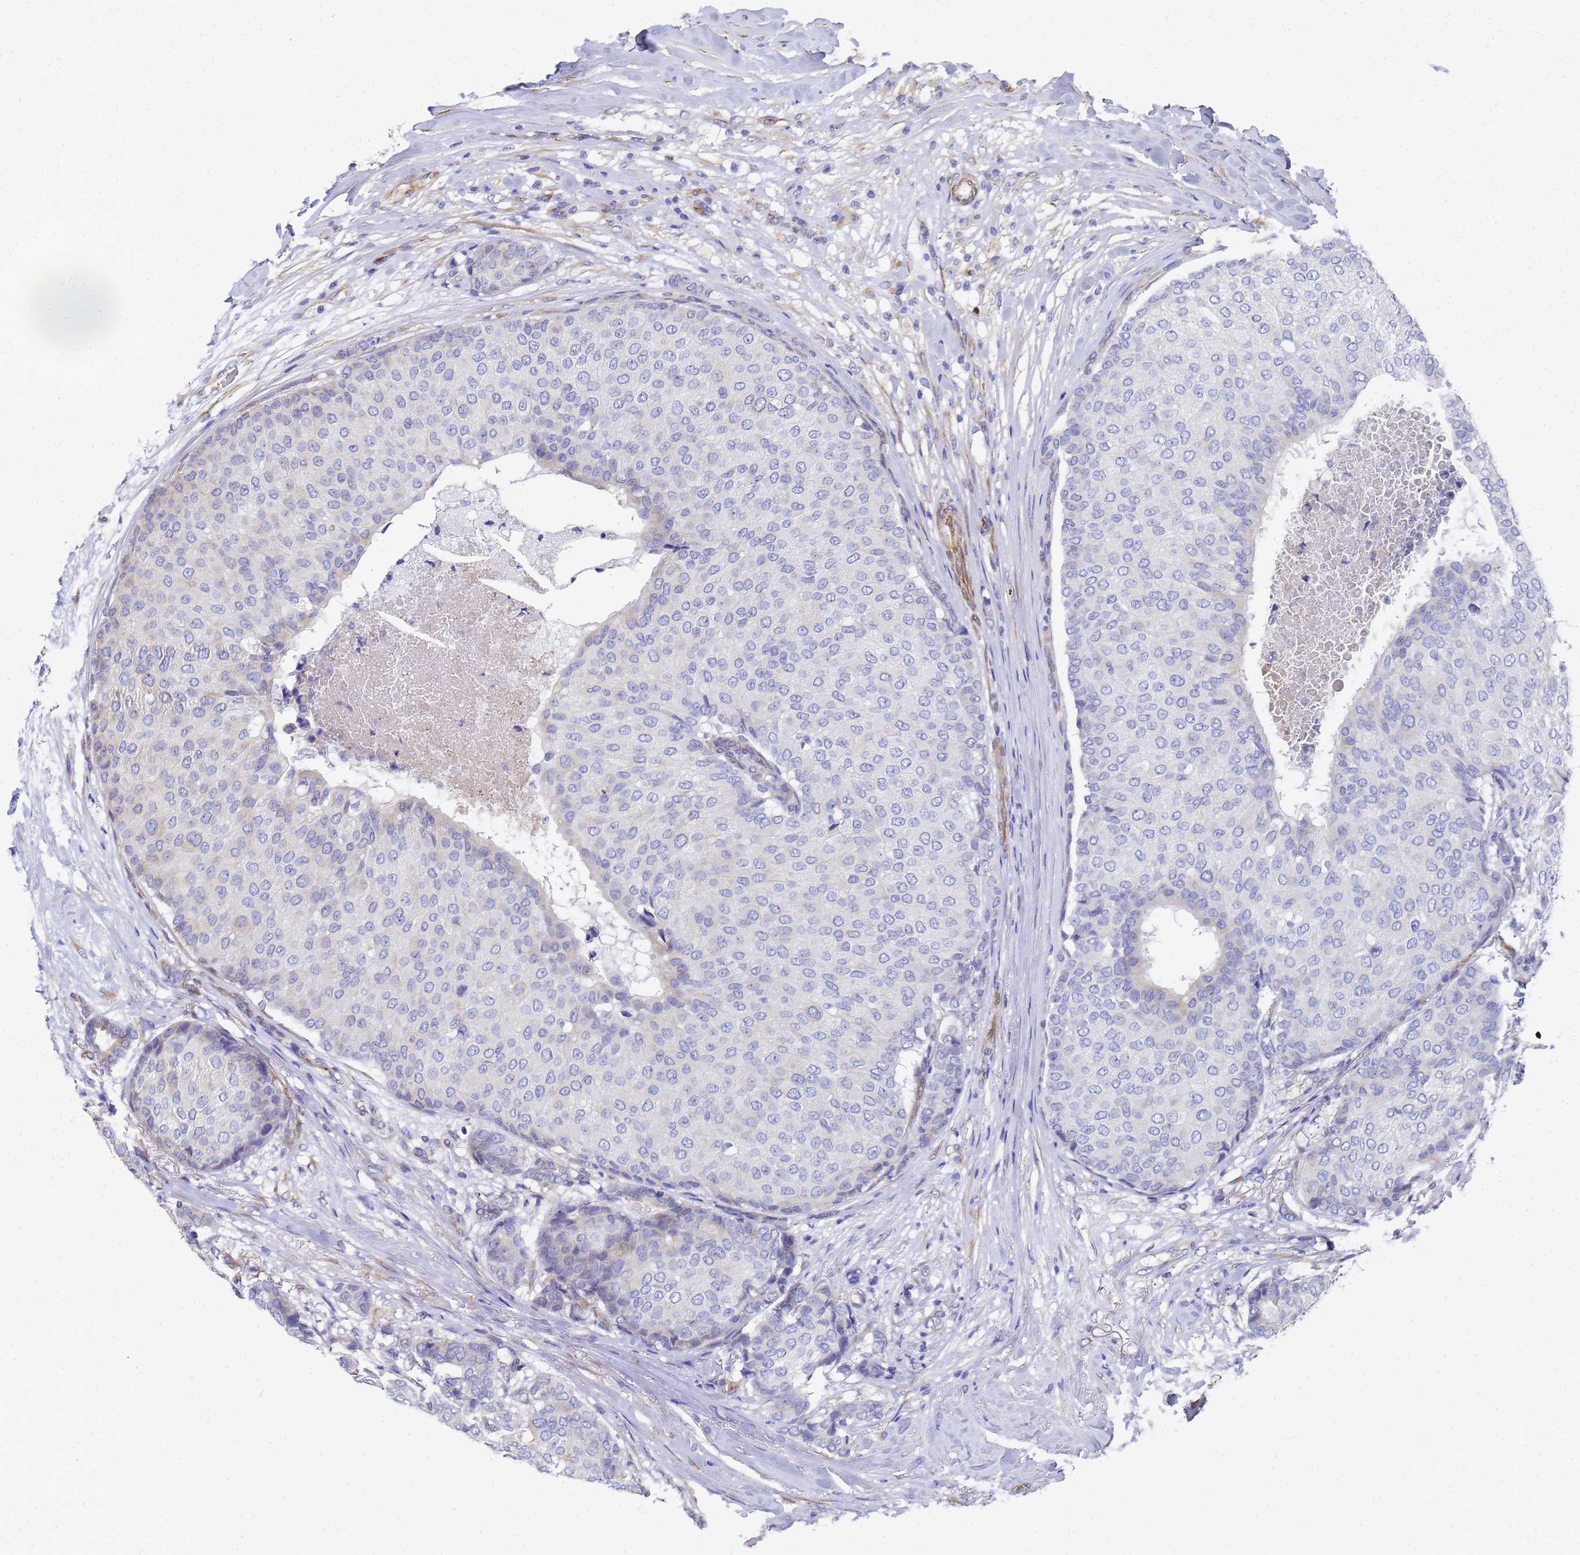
{"staining": {"intensity": "weak", "quantity": "25%-75%", "location": "cytoplasmic/membranous"}, "tissue": "breast cancer", "cell_type": "Tumor cells", "image_type": "cancer", "snomed": [{"axis": "morphology", "description": "Duct carcinoma"}, {"axis": "topography", "description": "Breast"}], "caption": "A micrograph showing weak cytoplasmic/membranous expression in approximately 25%-75% of tumor cells in infiltrating ductal carcinoma (breast), as visualized by brown immunohistochemical staining.", "gene": "TUBB1", "patient": {"sex": "female", "age": 75}}